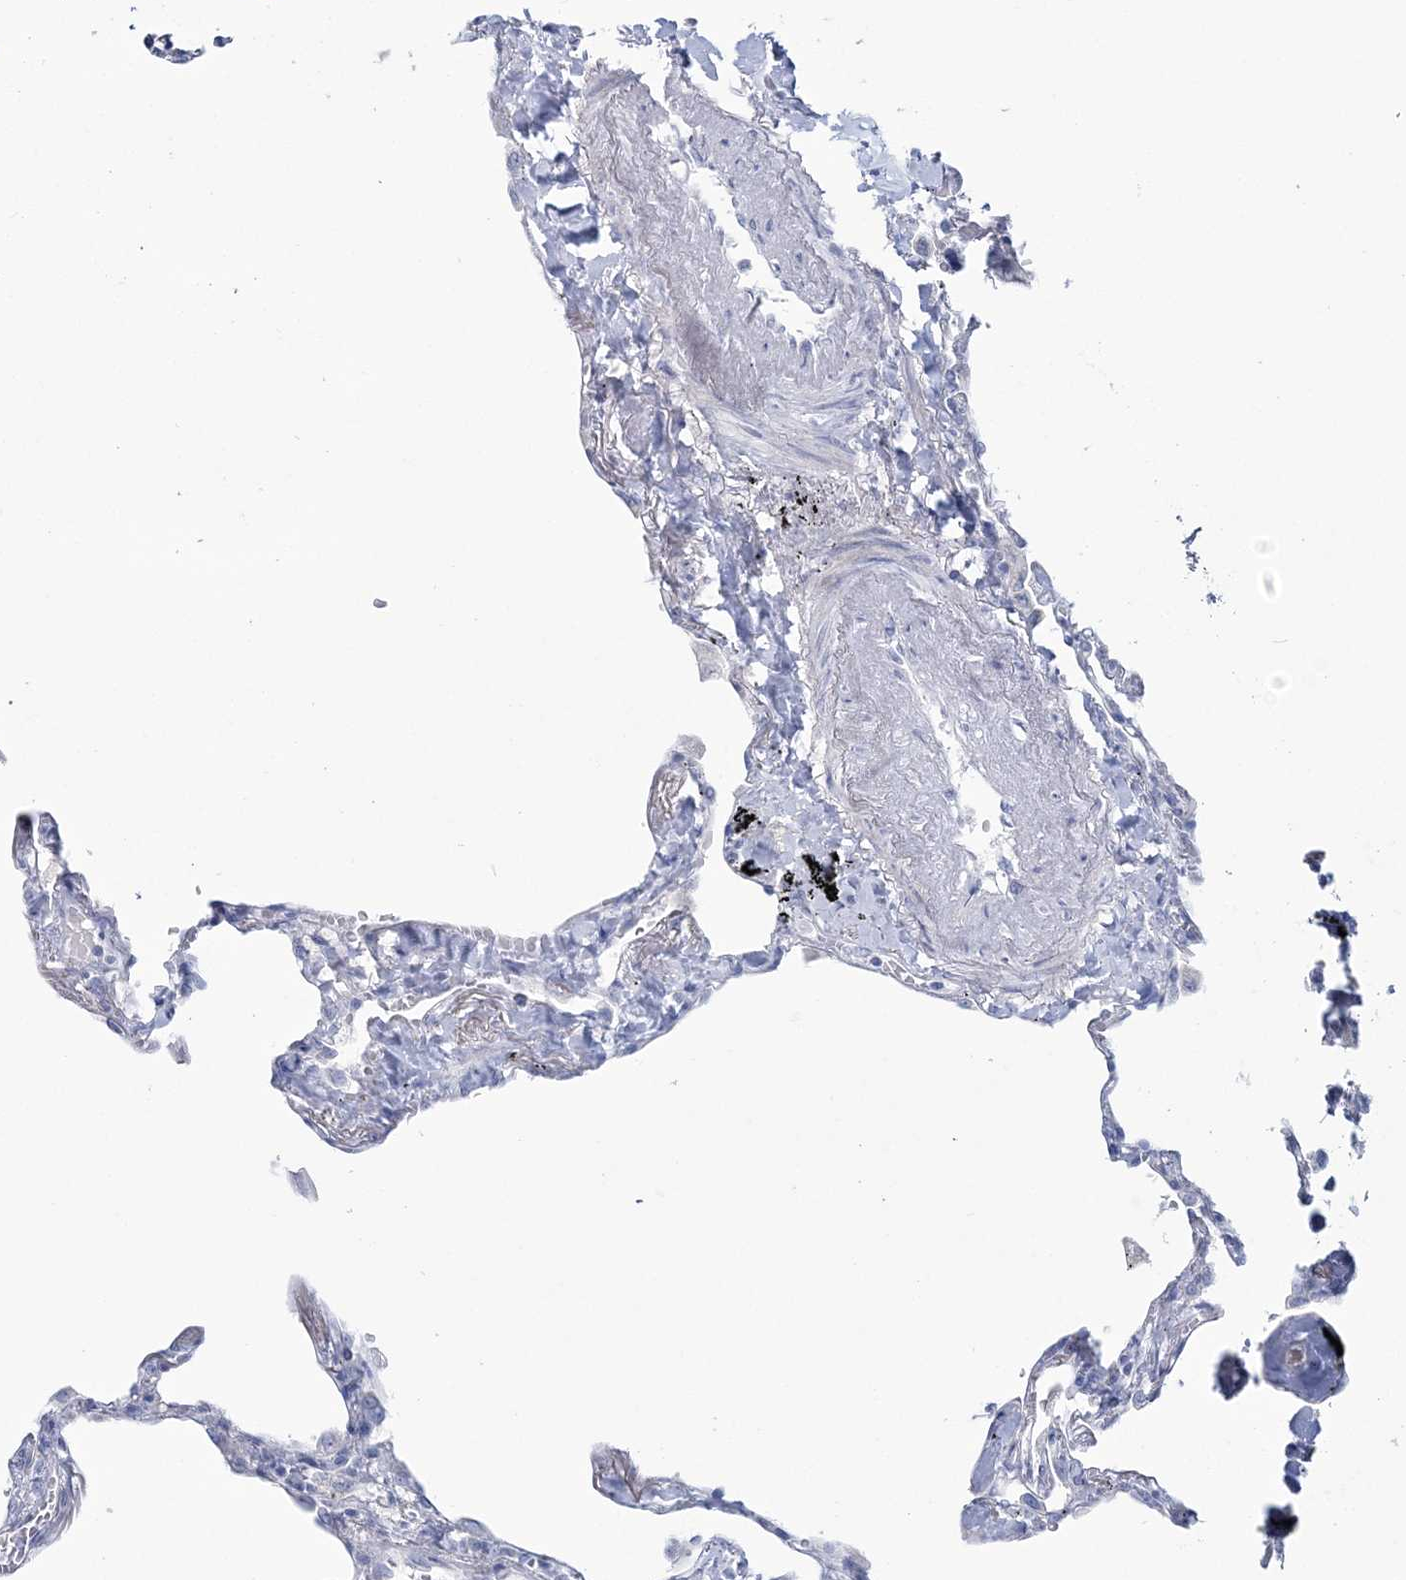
{"staining": {"intensity": "negative", "quantity": "none", "location": "none"}, "tissue": "lung", "cell_type": "Alveolar cells", "image_type": "normal", "snomed": [{"axis": "morphology", "description": "Normal tissue, NOS"}, {"axis": "topography", "description": "Lung"}], "caption": "Immunohistochemical staining of benign human lung displays no significant staining in alveolar cells.", "gene": "CYP3A4", "patient": {"sex": "male", "age": 59}}